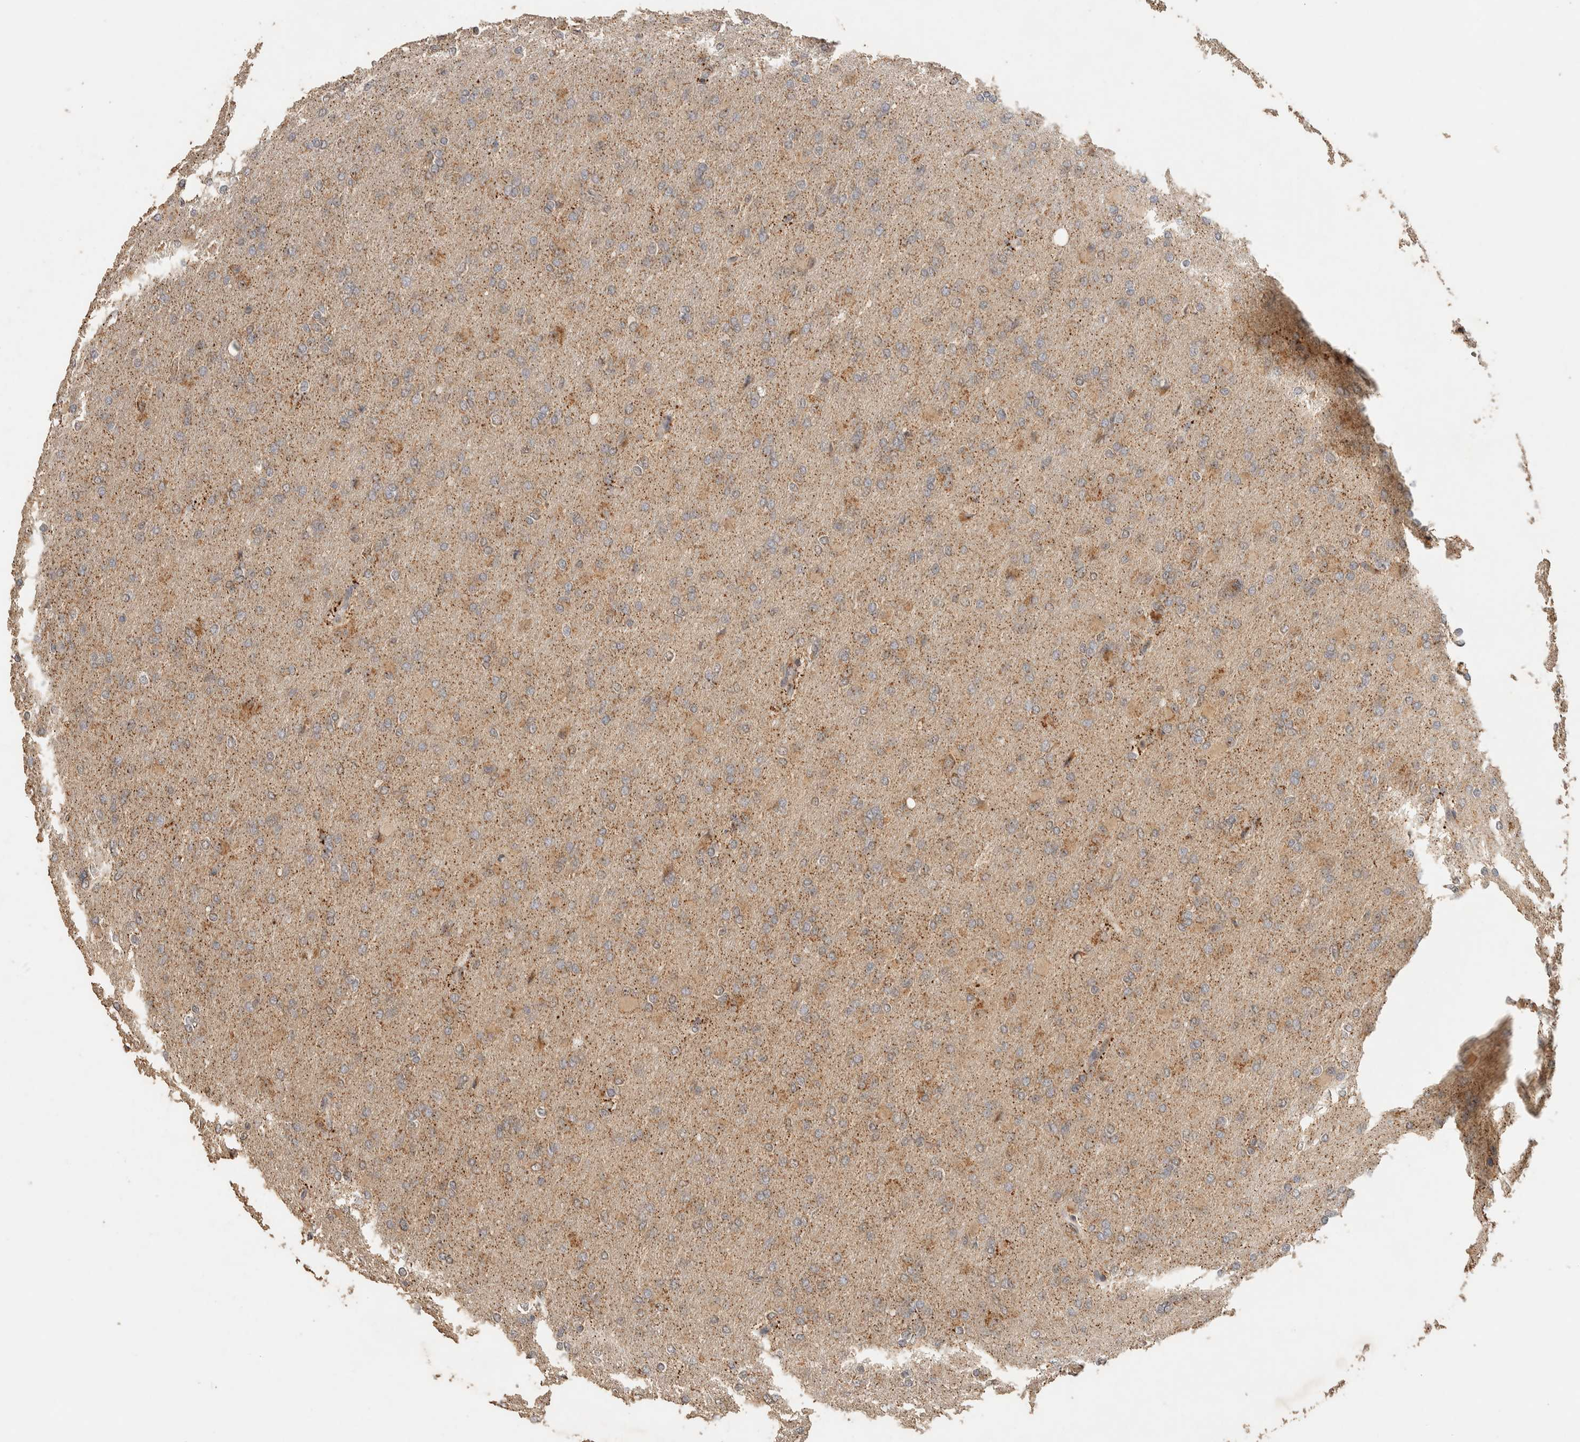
{"staining": {"intensity": "weak", "quantity": "<25%", "location": "cytoplasmic/membranous"}, "tissue": "glioma", "cell_type": "Tumor cells", "image_type": "cancer", "snomed": [{"axis": "morphology", "description": "Glioma, malignant, High grade"}, {"axis": "topography", "description": "Cerebral cortex"}], "caption": "Human glioma stained for a protein using immunohistochemistry shows no expression in tumor cells.", "gene": "ITPA", "patient": {"sex": "female", "age": 36}}